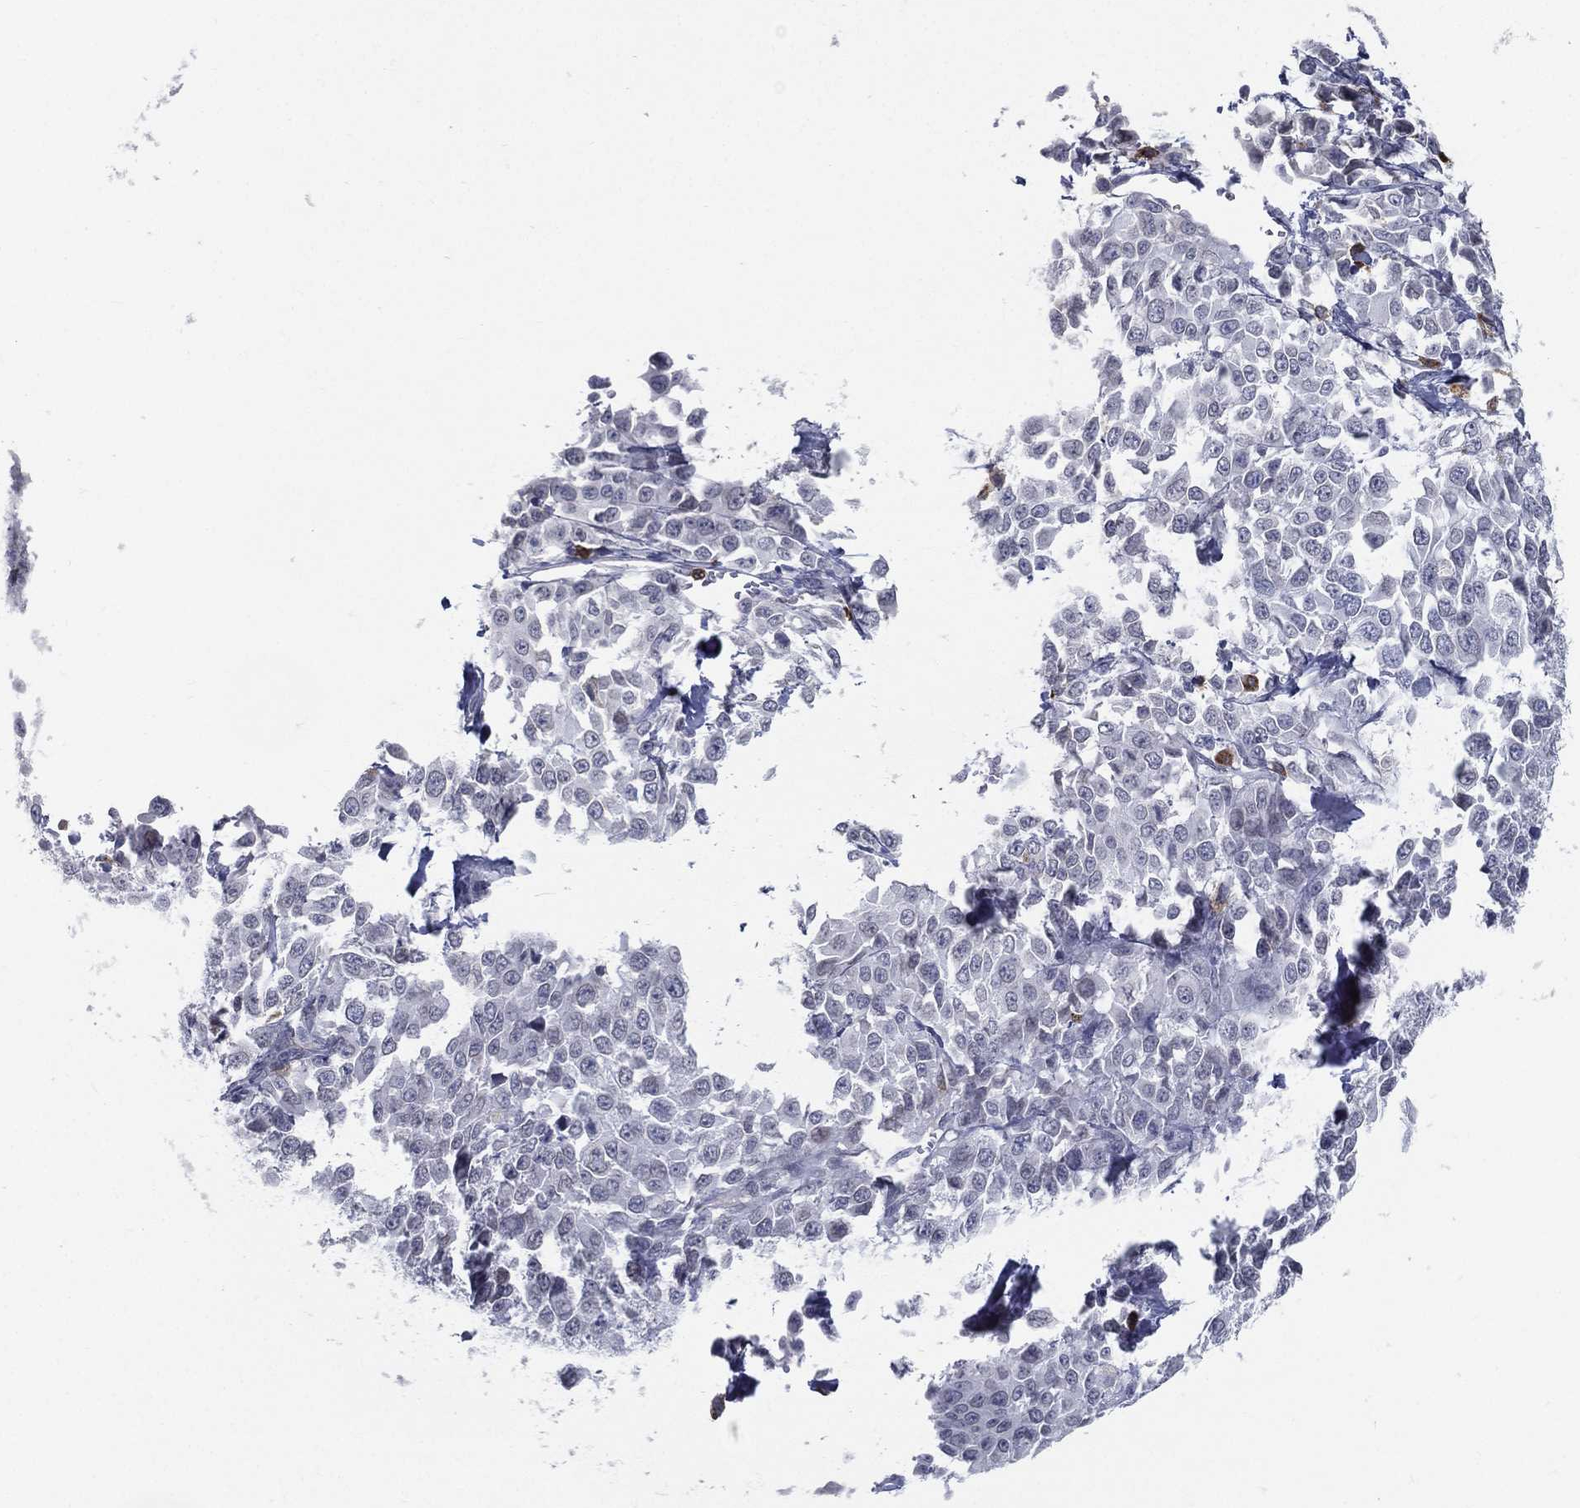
{"staining": {"intensity": "negative", "quantity": "none", "location": "none"}, "tissue": "melanoma", "cell_type": "Tumor cells", "image_type": "cancer", "snomed": [{"axis": "morphology", "description": "Malignant melanoma, Metastatic site"}, {"axis": "topography", "description": "Skin"}], "caption": "A photomicrograph of melanoma stained for a protein displays no brown staining in tumor cells.", "gene": "EVI2B", "patient": {"sex": "male", "age": 84}}